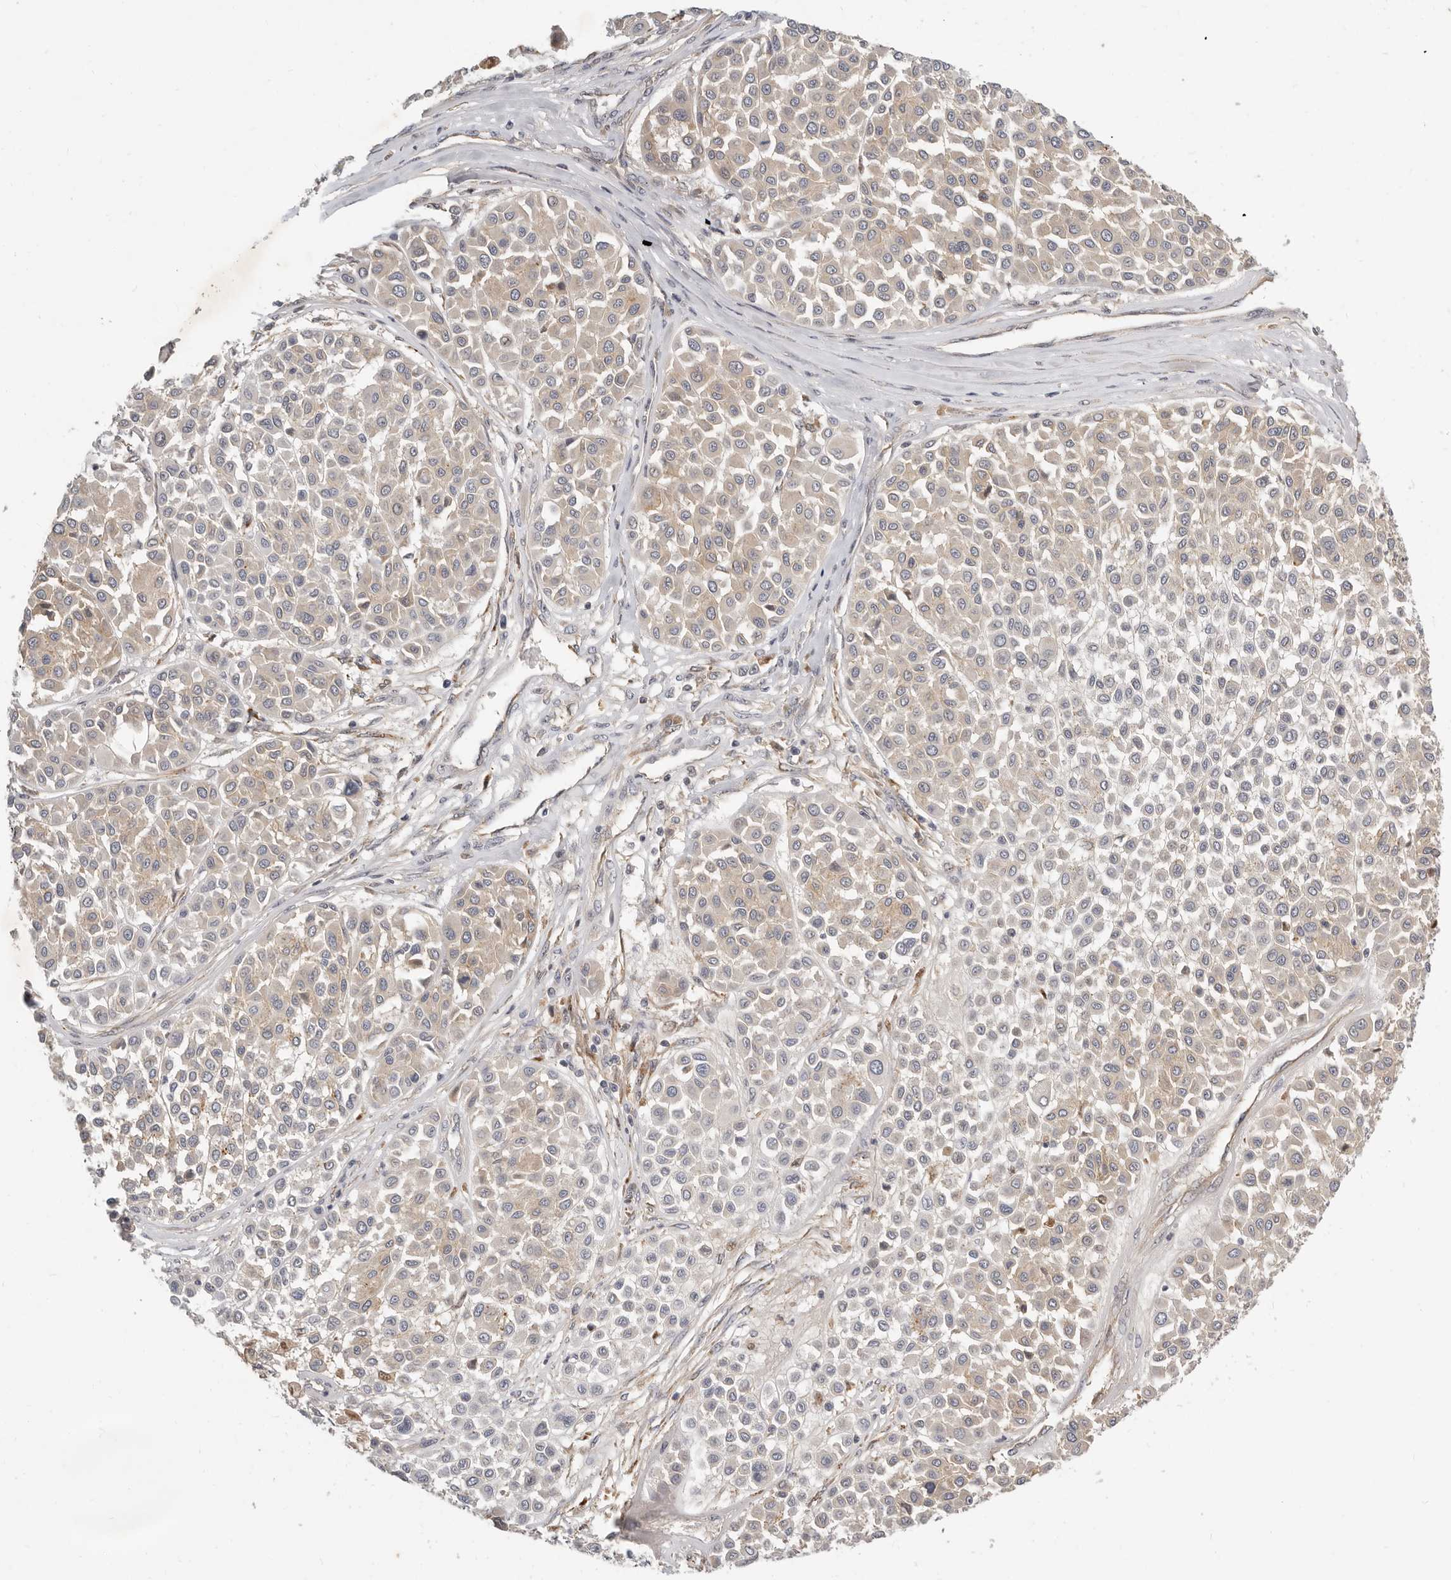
{"staining": {"intensity": "weak", "quantity": "25%-75%", "location": "cytoplasmic/membranous"}, "tissue": "melanoma", "cell_type": "Tumor cells", "image_type": "cancer", "snomed": [{"axis": "morphology", "description": "Malignant melanoma, Metastatic site"}, {"axis": "topography", "description": "Soft tissue"}], "caption": "A brown stain labels weak cytoplasmic/membranous expression of a protein in malignant melanoma (metastatic site) tumor cells.", "gene": "MICALL2", "patient": {"sex": "male", "age": 41}}